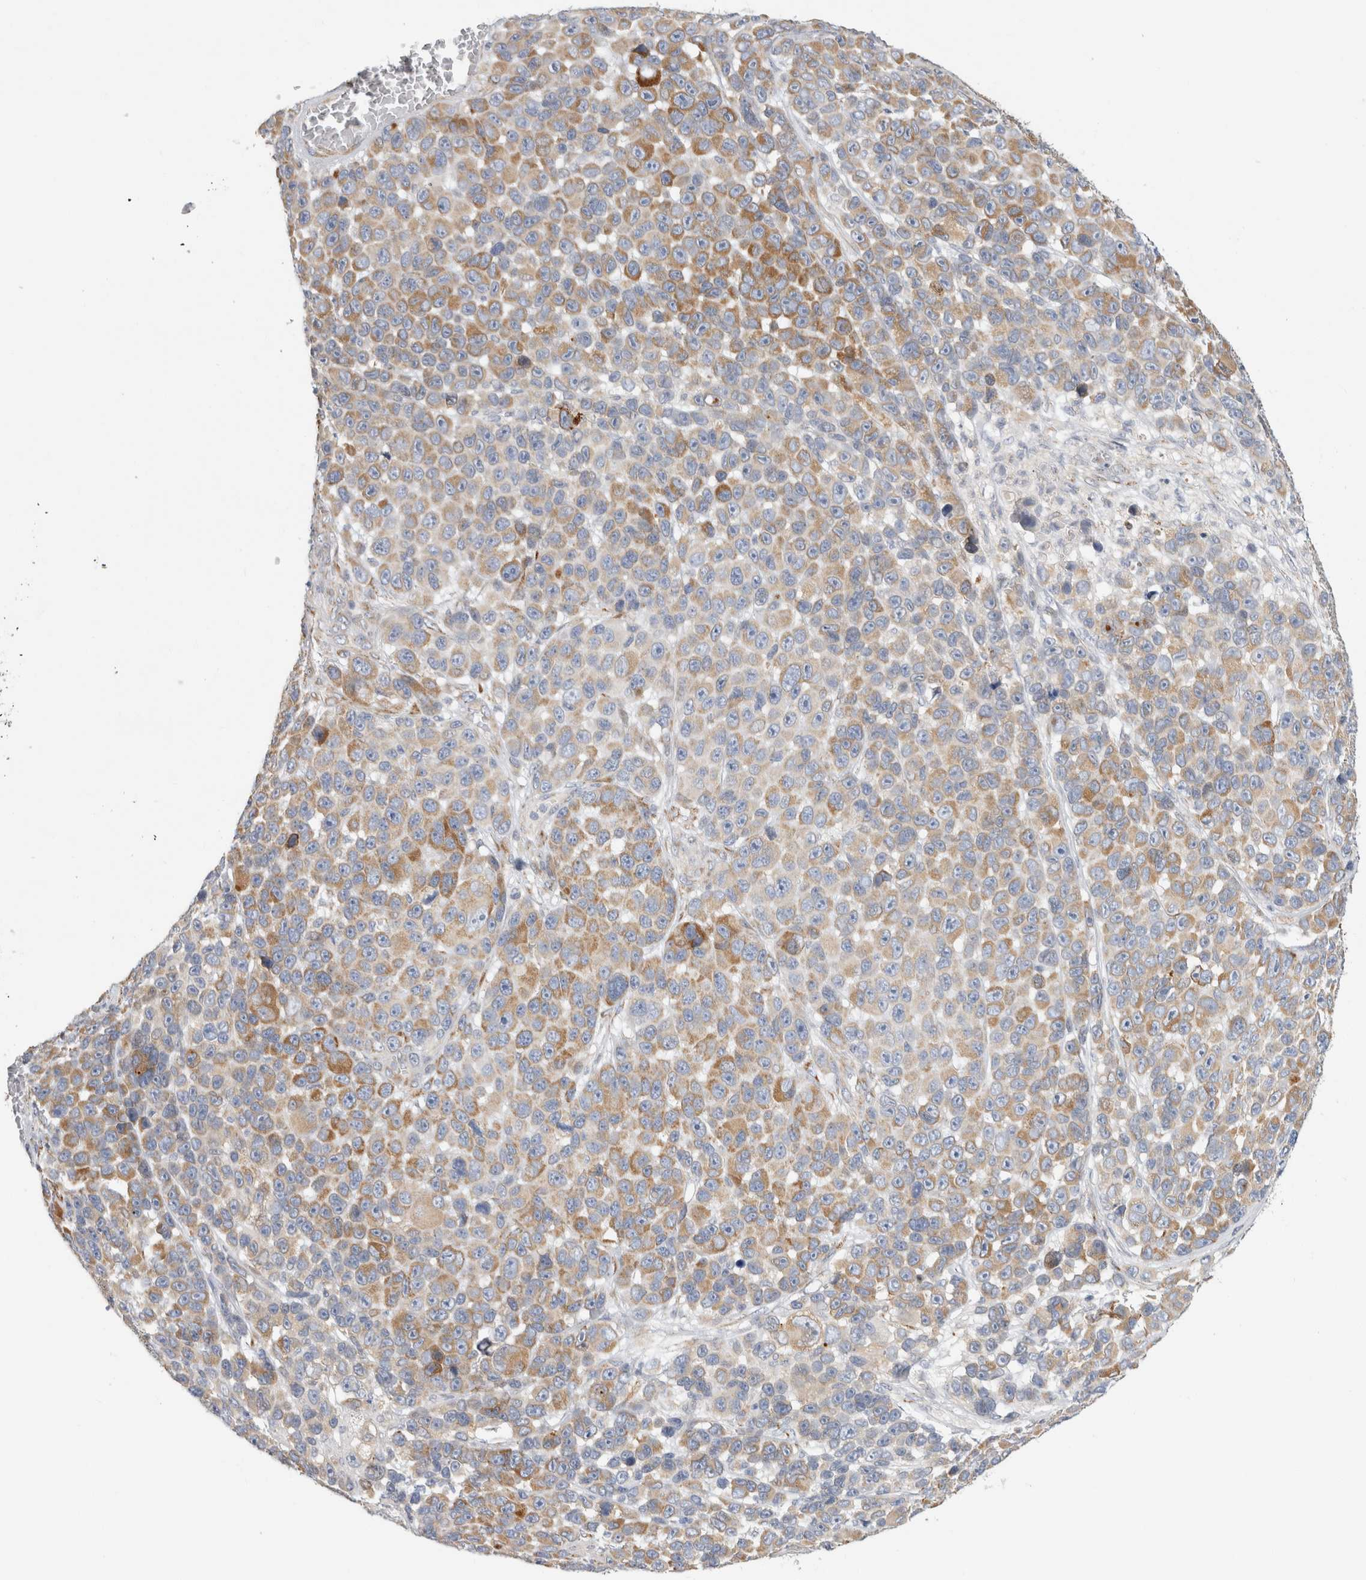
{"staining": {"intensity": "moderate", "quantity": "25%-75%", "location": "cytoplasmic/membranous"}, "tissue": "melanoma", "cell_type": "Tumor cells", "image_type": "cancer", "snomed": [{"axis": "morphology", "description": "Malignant melanoma, NOS"}, {"axis": "topography", "description": "Skin"}], "caption": "A medium amount of moderate cytoplasmic/membranous staining is present in about 25%-75% of tumor cells in melanoma tissue. The staining is performed using DAB brown chromogen to label protein expression. The nuclei are counter-stained blue using hematoxylin.", "gene": "RPN2", "patient": {"sex": "male", "age": 53}}